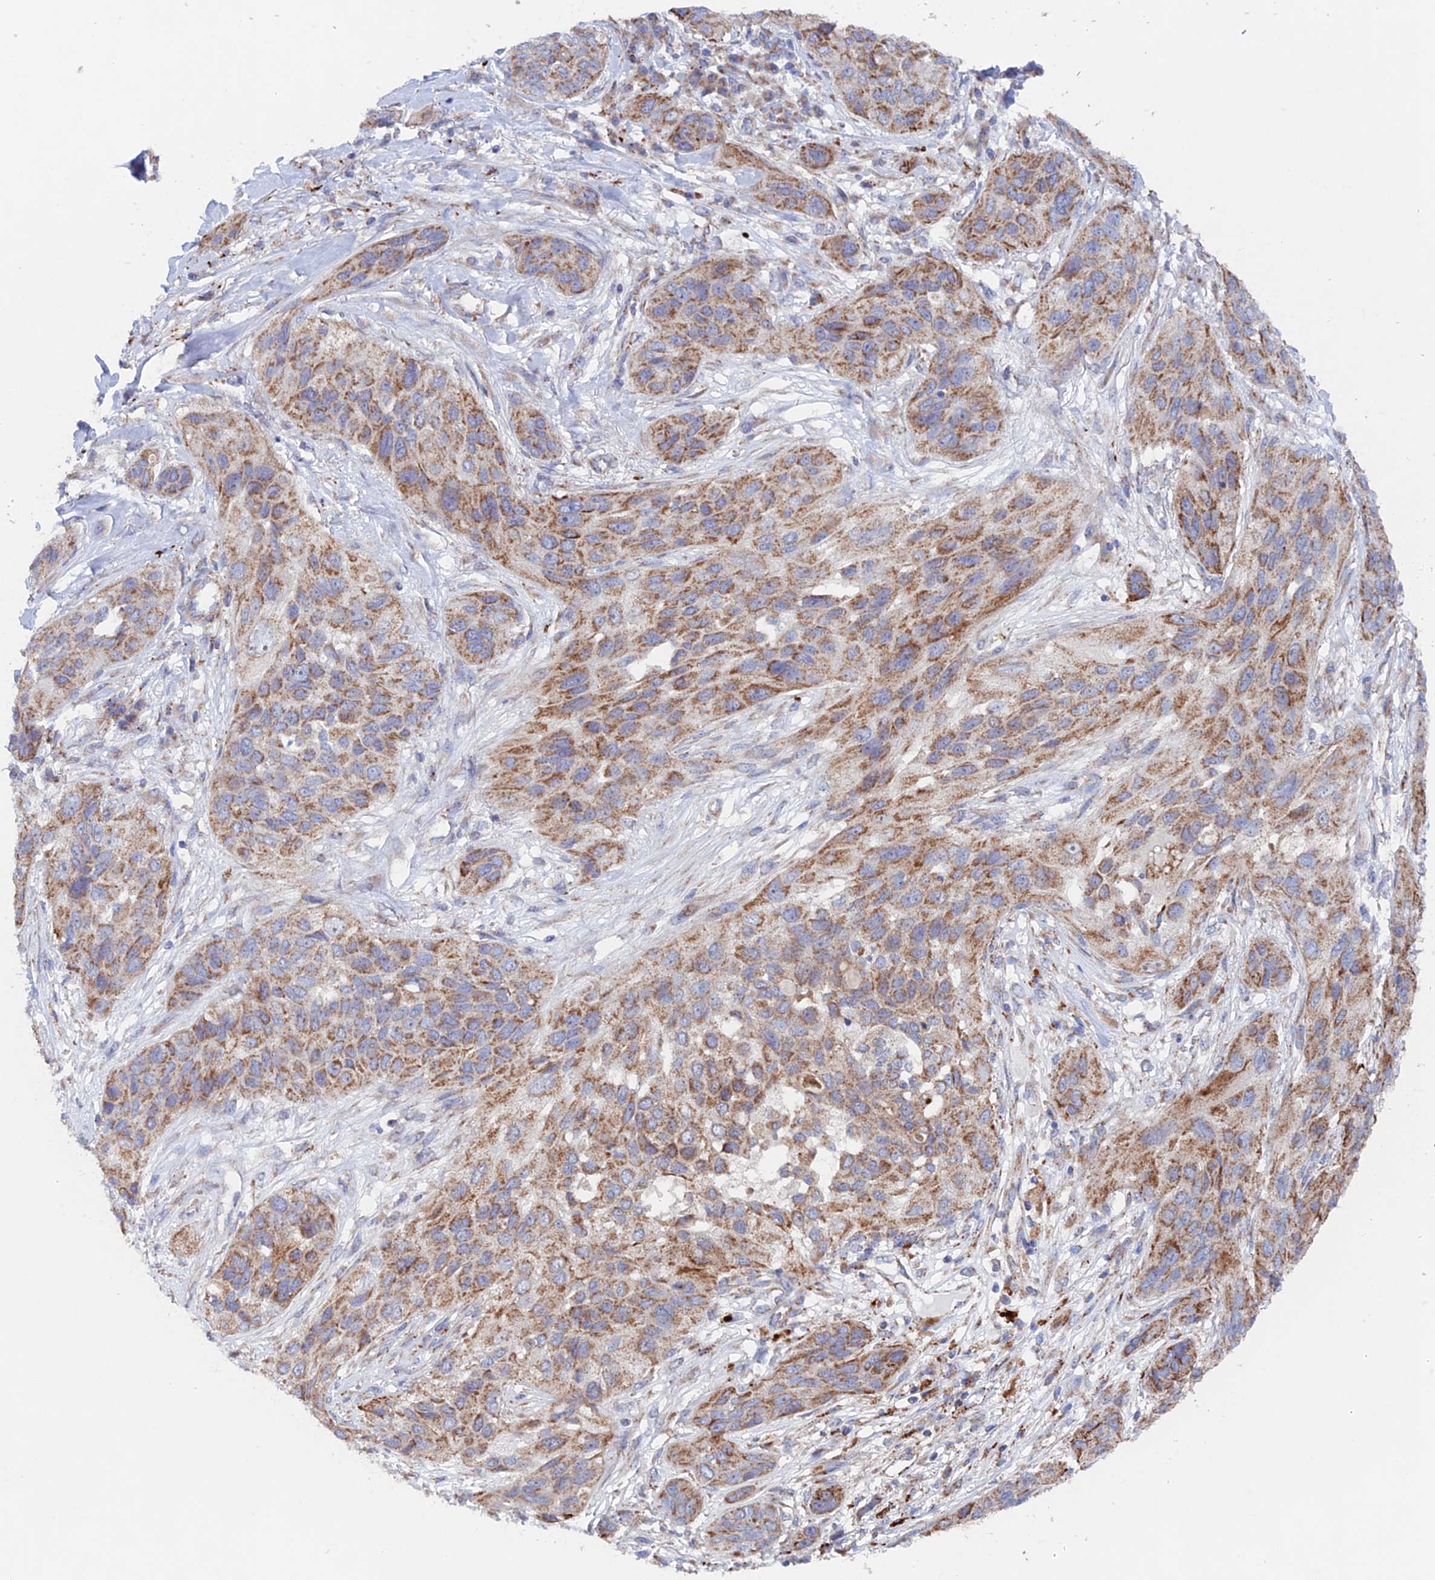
{"staining": {"intensity": "moderate", "quantity": ">75%", "location": "cytoplasmic/membranous"}, "tissue": "lung cancer", "cell_type": "Tumor cells", "image_type": "cancer", "snomed": [{"axis": "morphology", "description": "Squamous cell carcinoma, NOS"}, {"axis": "topography", "description": "Lung"}], "caption": "The micrograph shows staining of squamous cell carcinoma (lung), revealing moderate cytoplasmic/membranous protein staining (brown color) within tumor cells.", "gene": "MRPL1", "patient": {"sex": "female", "age": 70}}